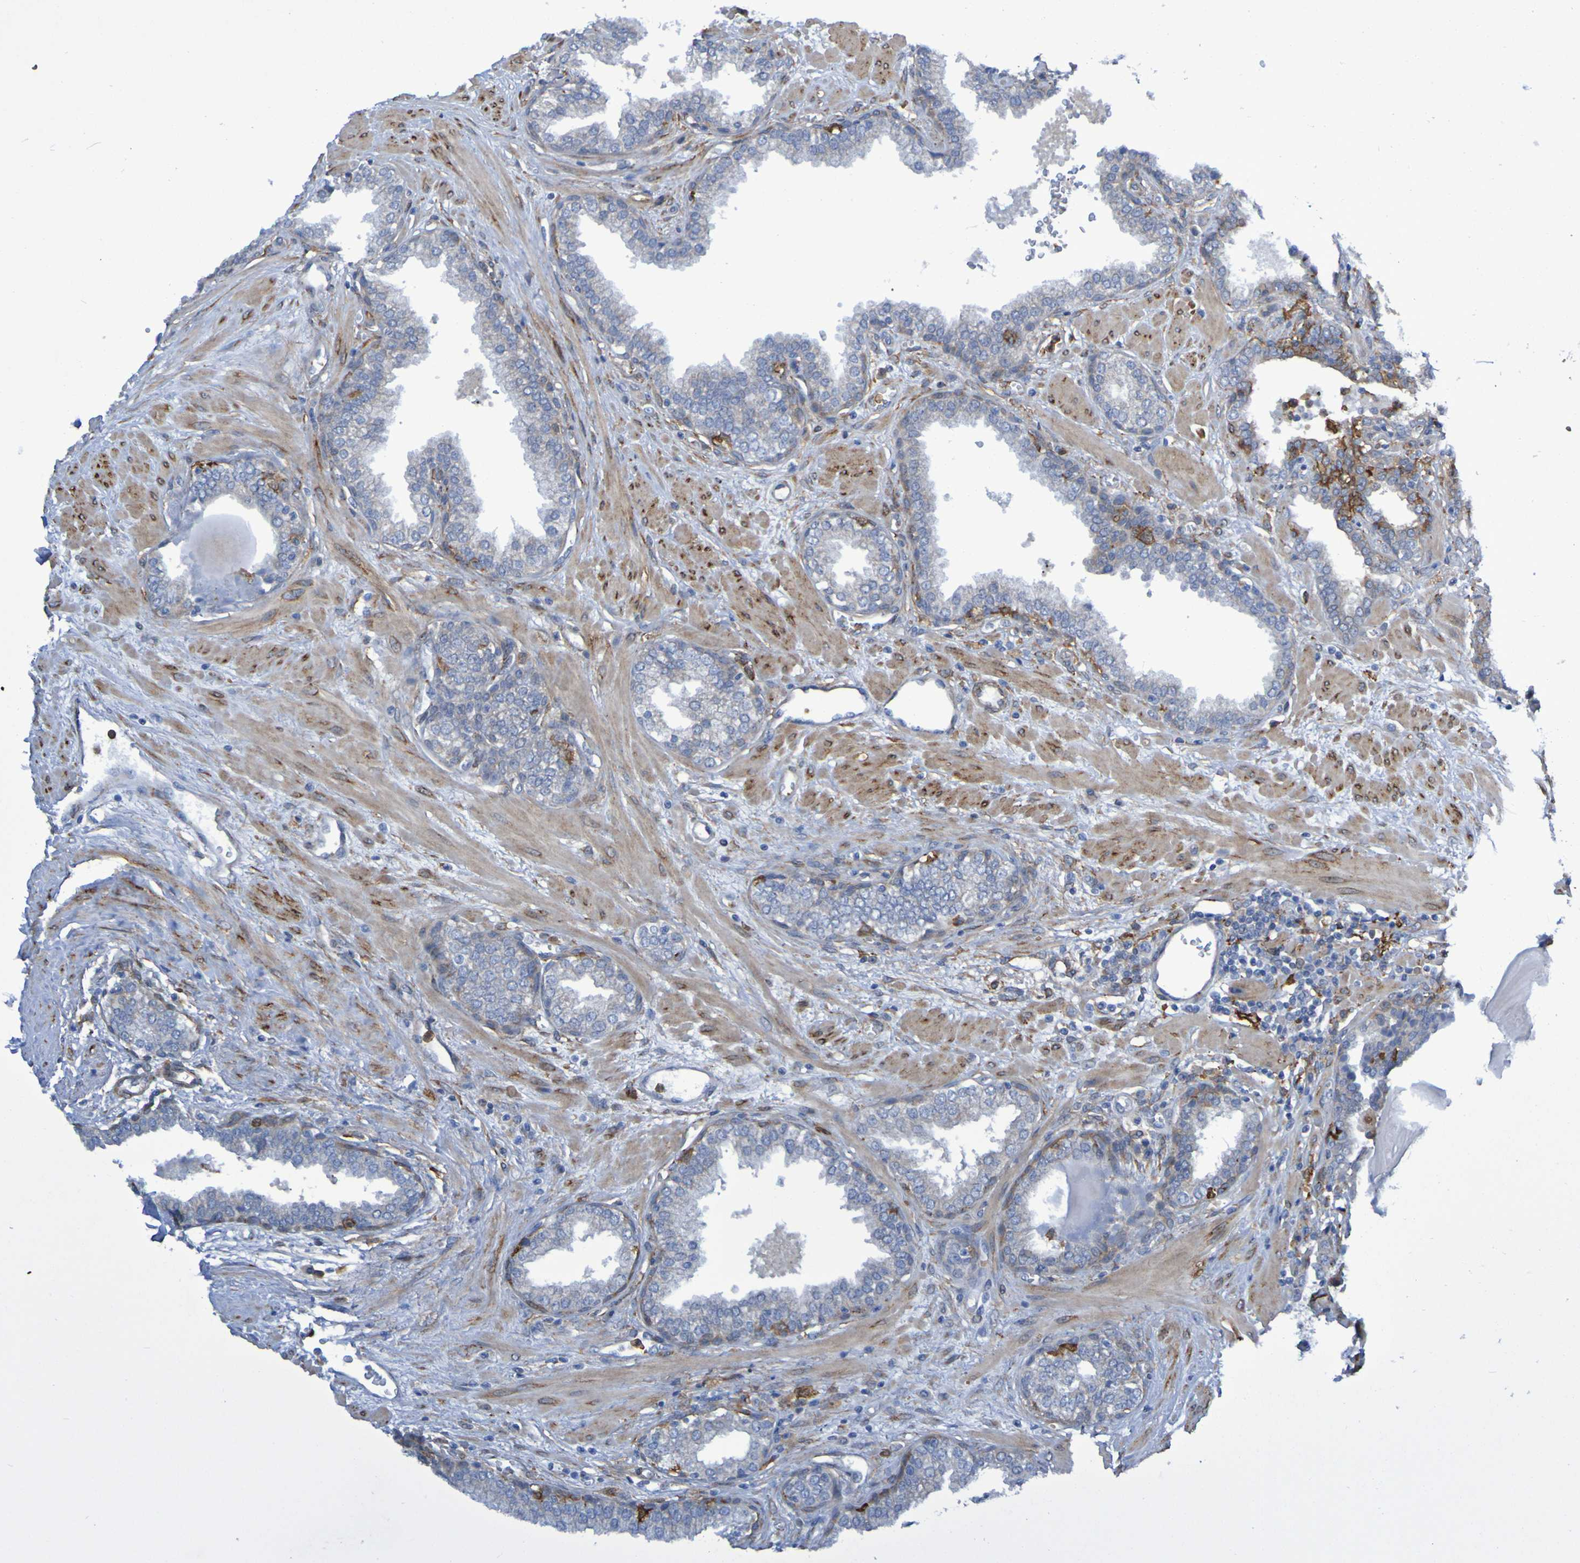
{"staining": {"intensity": "weak", "quantity": "<25%", "location": "cytoplasmic/membranous"}, "tissue": "prostate", "cell_type": "Glandular cells", "image_type": "normal", "snomed": [{"axis": "morphology", "description": "Normal tissue, NOS"}, {"axis": "topography", "description": "Prostate"}], "caption": "Histopathology image shows no protein positivity in glandular cells of unremarkable prostate. (DAB (3,3'-diaminobenzidine) IHC visualized using brightfield microscopy, high magnification).", "gene": "SCRG1", "patient": {"sex": "male", "age": 51}}